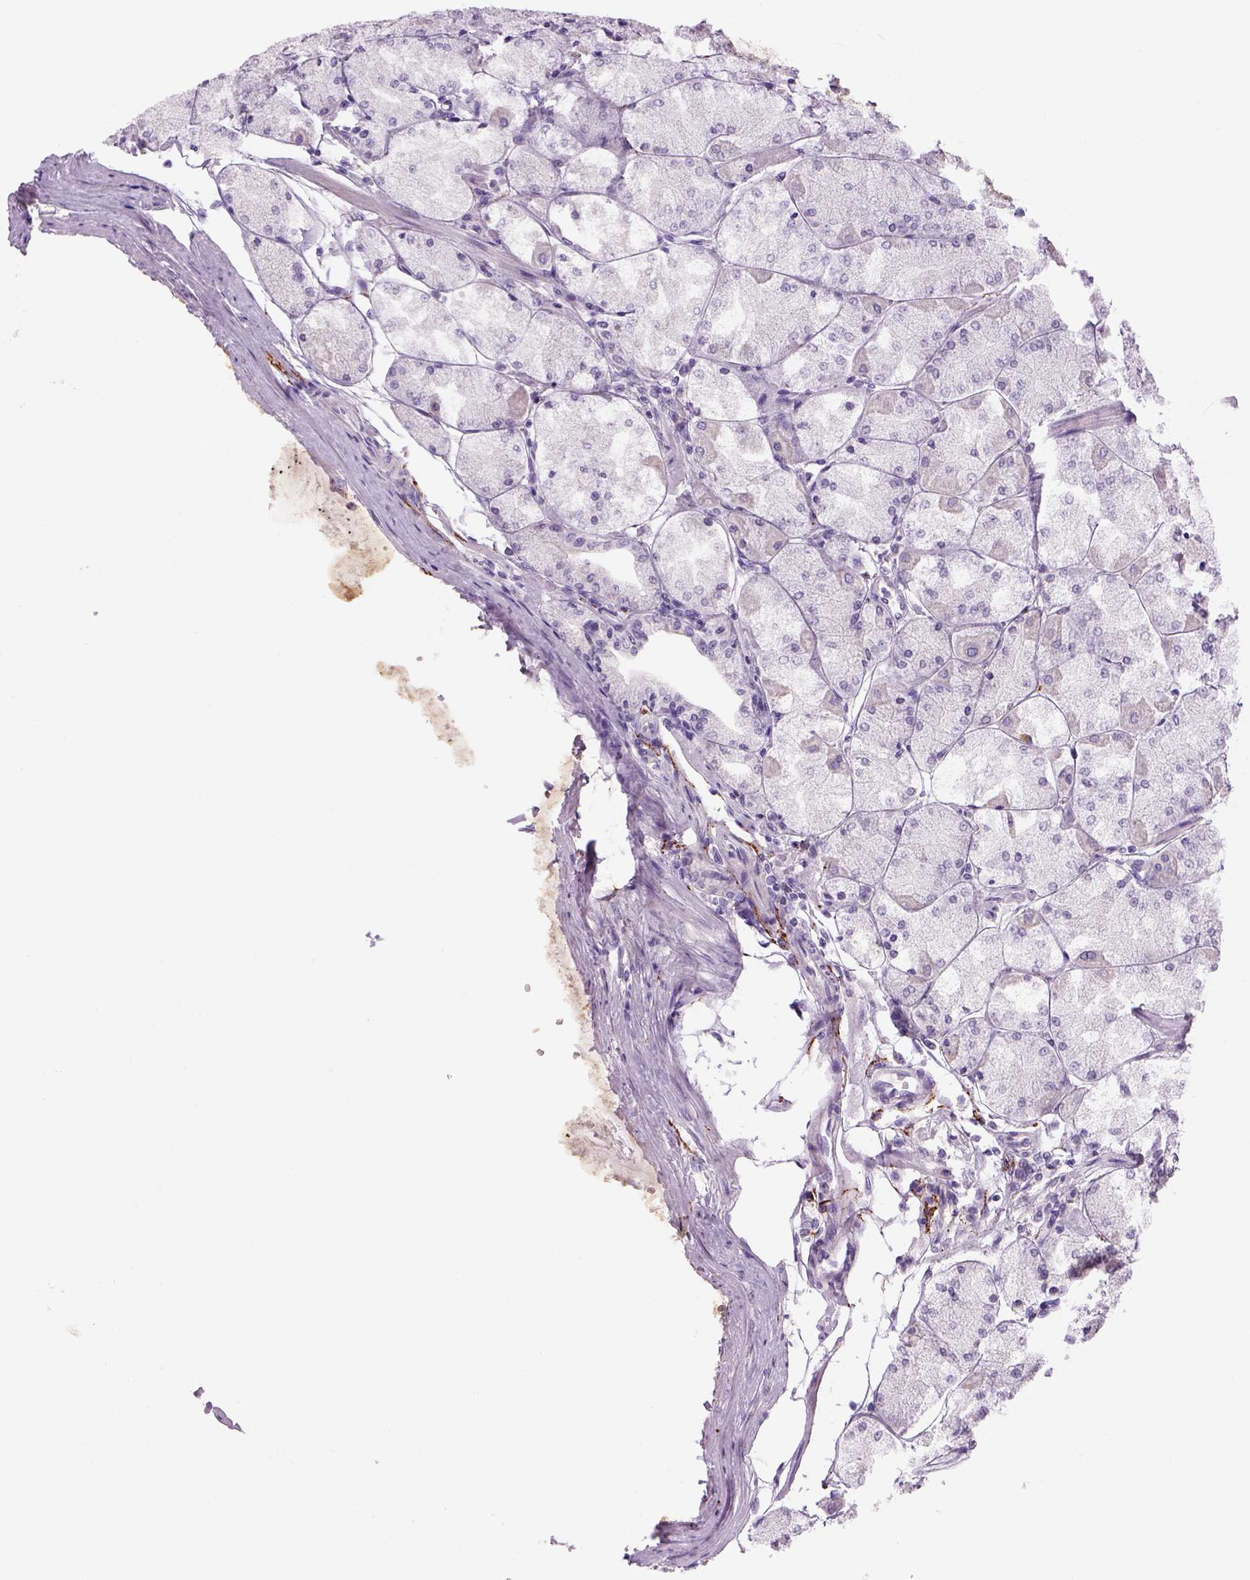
{"staining": {"intensity": "negative", "quantity": "none", "location": "none"}, "tissue": "stomach", "cell_type": "Glandular cells", "image_type": "normal", "snomed": [{"axis": "morphology", "description": "Normal tissue, NOS"}, {"axis": "topography", "description": "Stomach, upper"}], "caption": "Immunohistochemistry of normal human stomach shows no expression in glandular cells.", "gene": "DBH", "patient": {"sex": "male", "age": 60}}